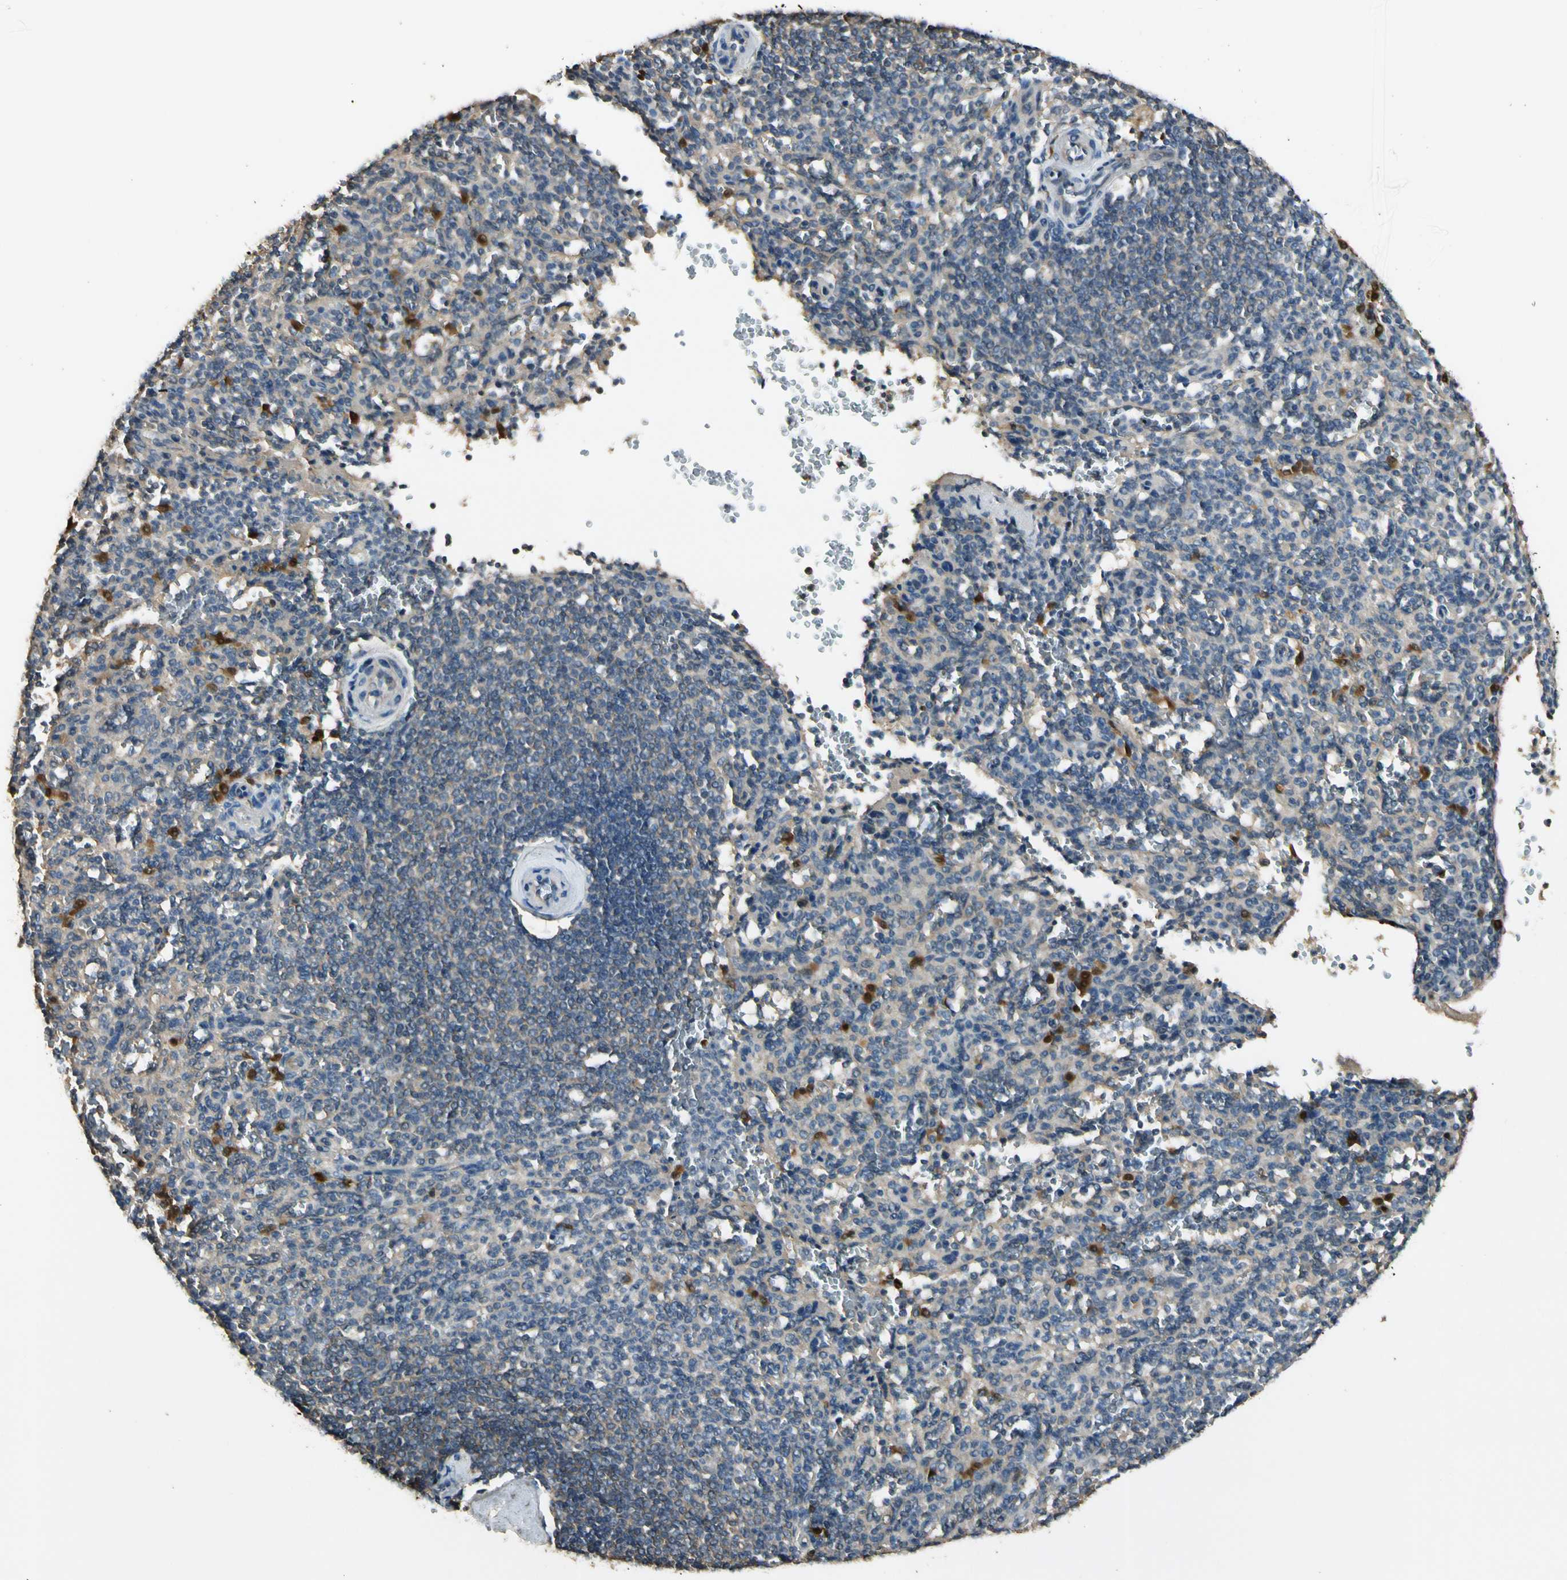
{"staining": {"intensity": "weak", "quantity": ">75%", "location": "cytoplasmic/membranous"}, "tissue": "spleen", "cell_type": "Cells in red pulp", "image_type": "normal", "snomed": [{"axis": "morphology", "description": "Normal tissue, NOS"}, {"axis": "topography", "description": "Spleen"}], "caption": "Protein expression analysis of unremarkable human spleen reveals weak cytoplasmic/membranous staining in approximately >75% of cells in red pulp.", "gene": "PLXNA1", "patient": {"sex": "female", "age": 74}}